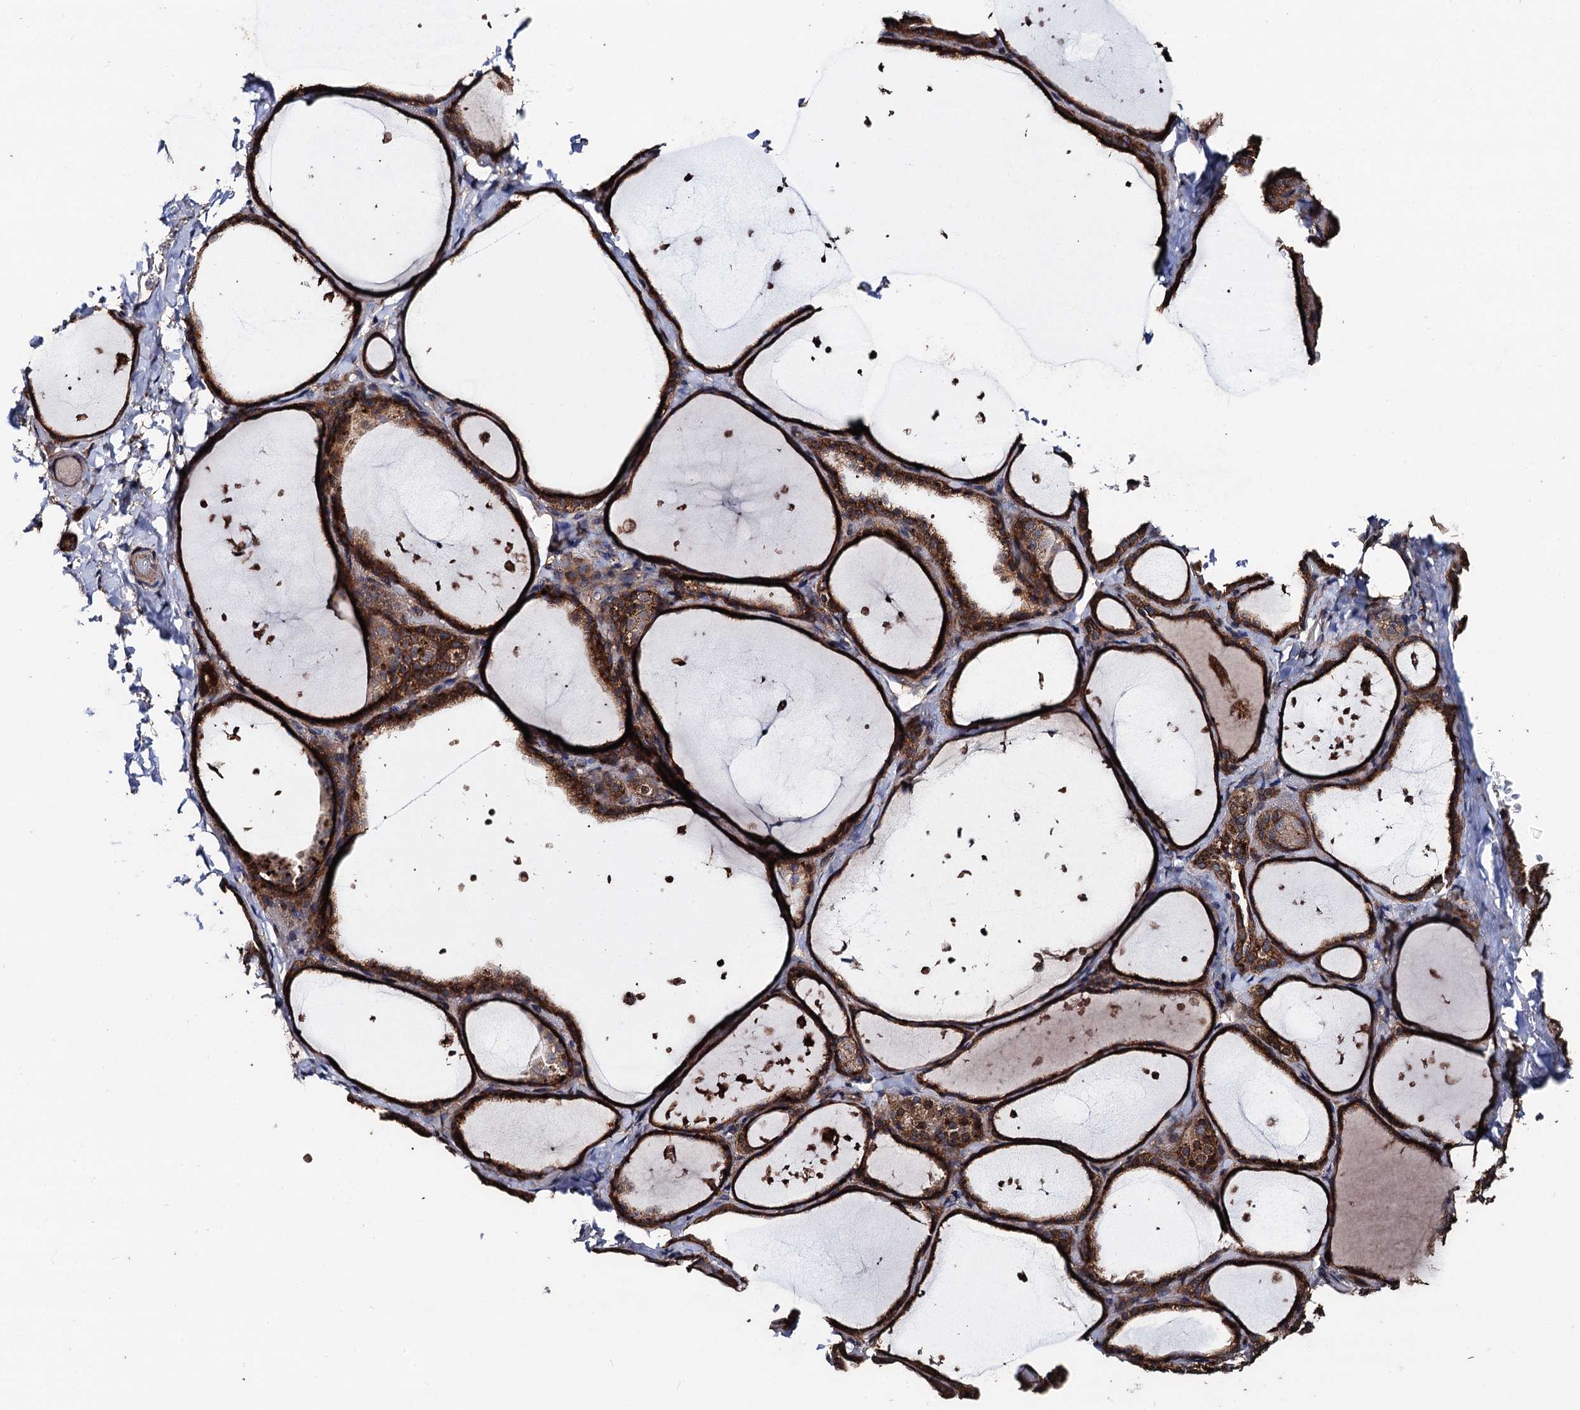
{"staining": {"intensity": "strong", "quantity": ">75%", "location": "cytoplasmic/membranous"}, "tissue": "thyroid gland", "cell_type": "Glandular cells", "image_type": "normal", "snomed": [{"axis": "morphology", "description": "Normal tissue, NOS"}, {"axis": "topography", "description": "Thyroid gland"}], "caption": "Immunohistochemistry histopathology image of unremarkable thyroid gland stained for a protein (brown), which exhibits high levels of strong cytoplasmic/membranous expression in approximately >75% of glandular cells.", "gene": "PPTC7", "patient": {"sex": "female", "age": 44}}